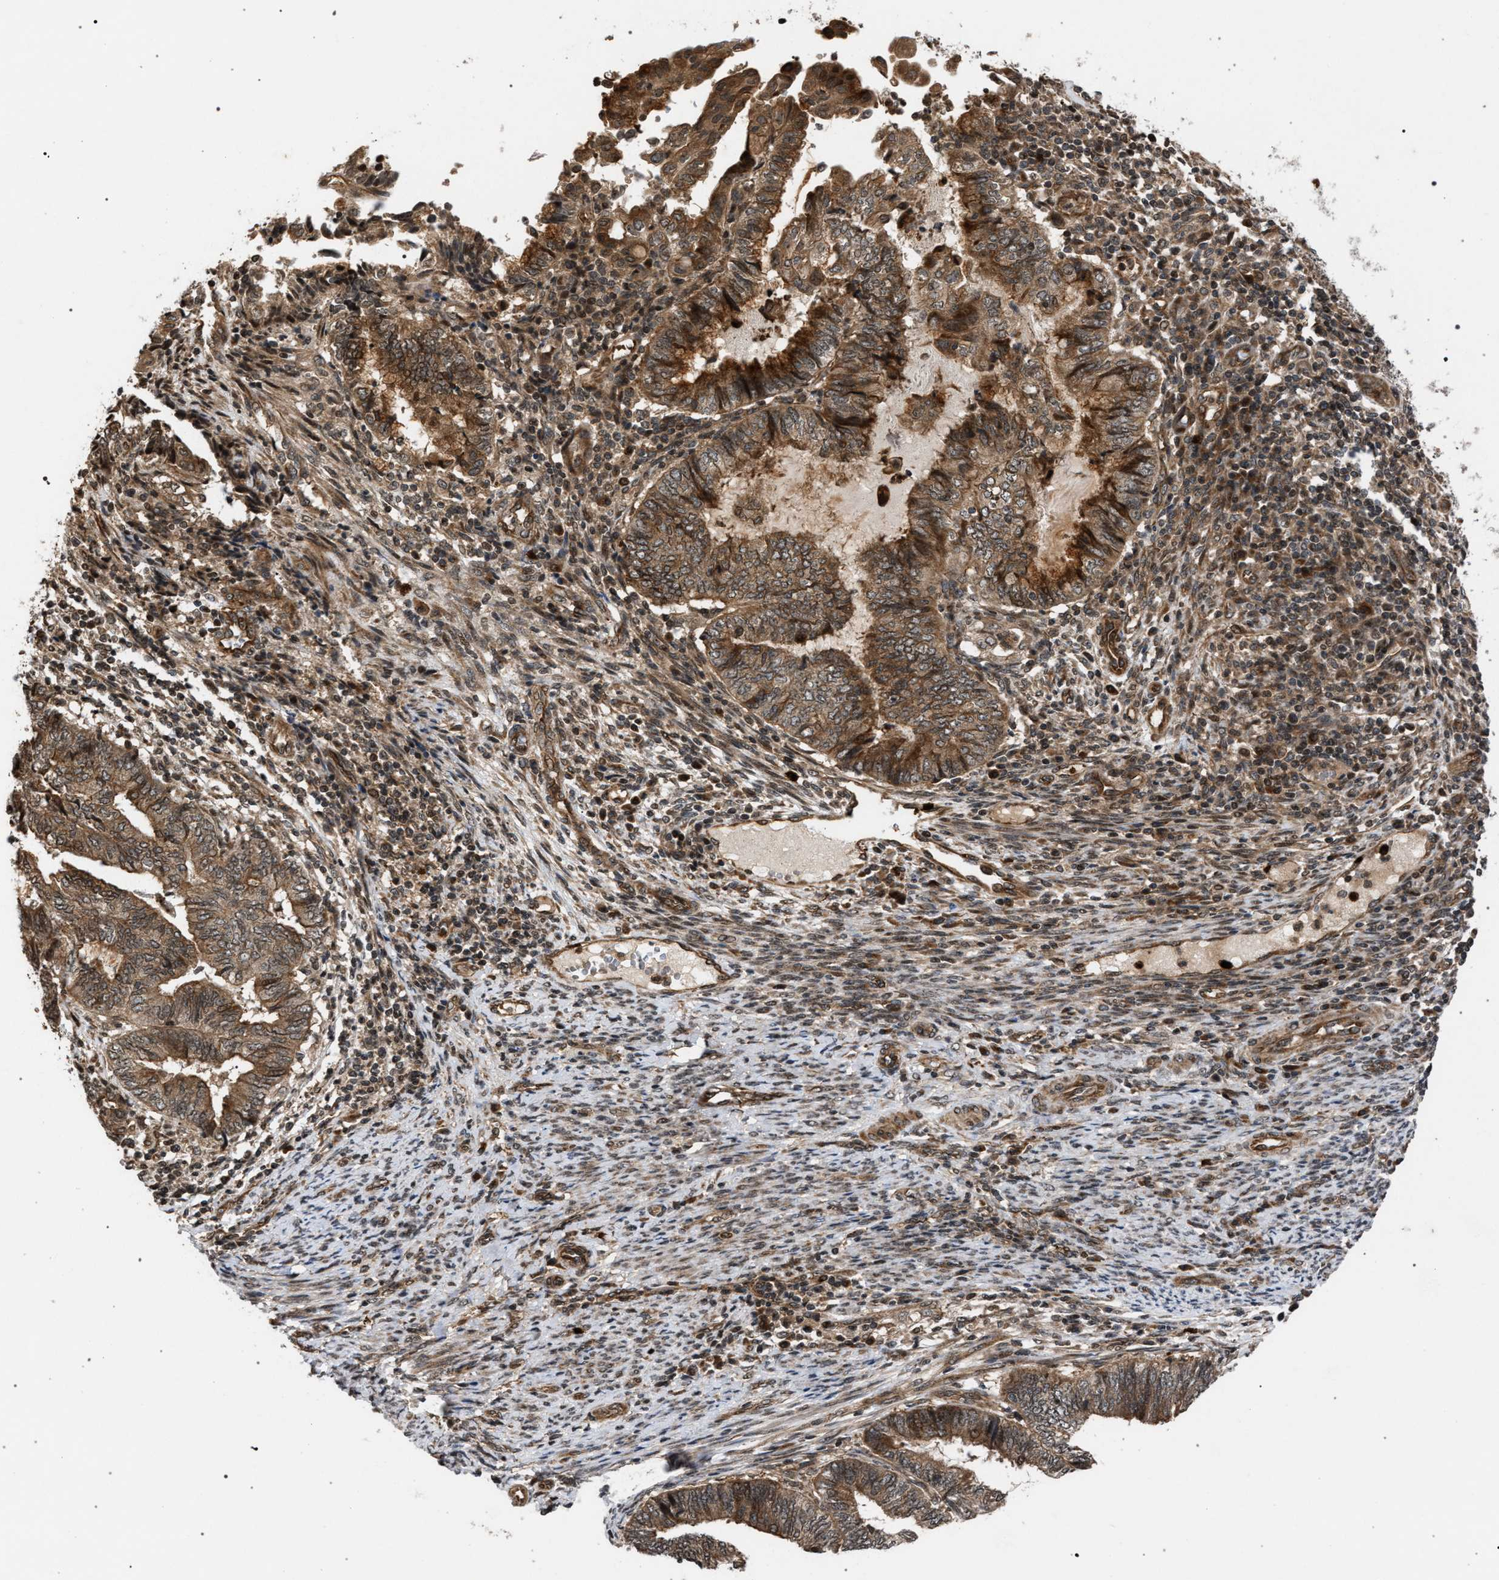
{"staining": {"intensity": "moderate", "quantity": ">75%", "location": "cytoplasmic/membranous"}, "tissue": "endometrial cancer", "cell_type": "Tumor cells", "image_type": "cancer", "snomed": [{"axis": "morphology", "description": "Adenocarcinoma, NOS"}, {"axis": "topography", "description": "Uterus"}, {"axis": "topography", "description": "Endometrium"}], "caption": "IHC micrograph of endometrial cancer stained for a protein (brown), which shows medium levels of moderate cytoplasmic/membranous positivity in about >75% of tumor cells.", "gene": "IRAK4", "patient": {"sex": "female", "age": 70}}